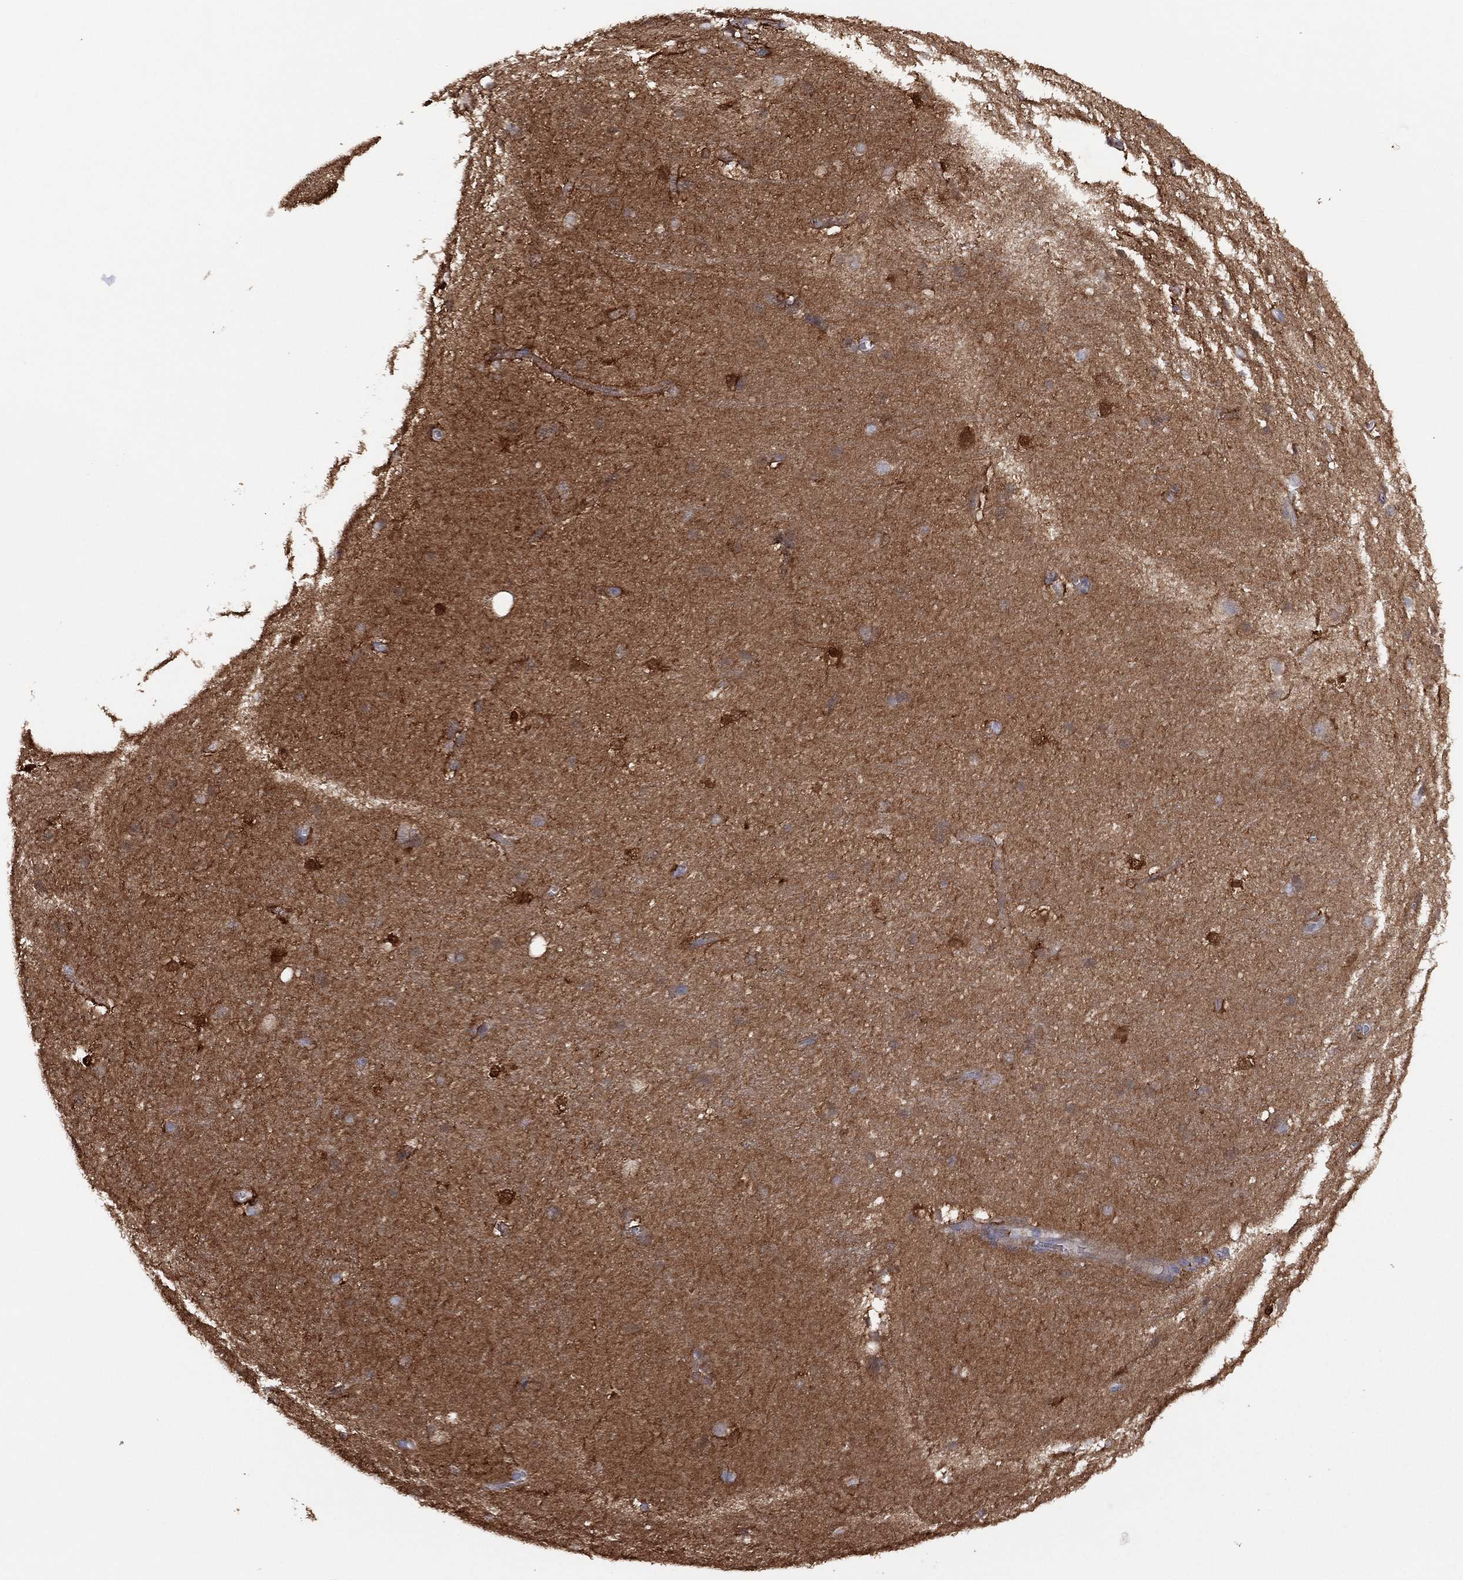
{"staining": {"intensity": "strong", "quantity": "25%-75%", "location": "cytoplasmic/membranous,nuclear"}, "tissue": "hippocampus", "cell_type": "Glial cells", "image_type": "normal", "snomed": [{"axis": "morphology", "description": "Normal tissue, NOS"}, {"axis": "topography", "description": "Cerebral cortex"}, {"axis": "topography", "description": "Hippocampus"}], "caption": "A histopathology image showing strong cytoplasmic/membranous,nuclear positivity in approximately 25%-75% of glial cells in normal hippocampus, as visualized by brown immunohistochemical staining.", "gene": "DDAH1", "patient": {"sex": "female", "age": 19}}